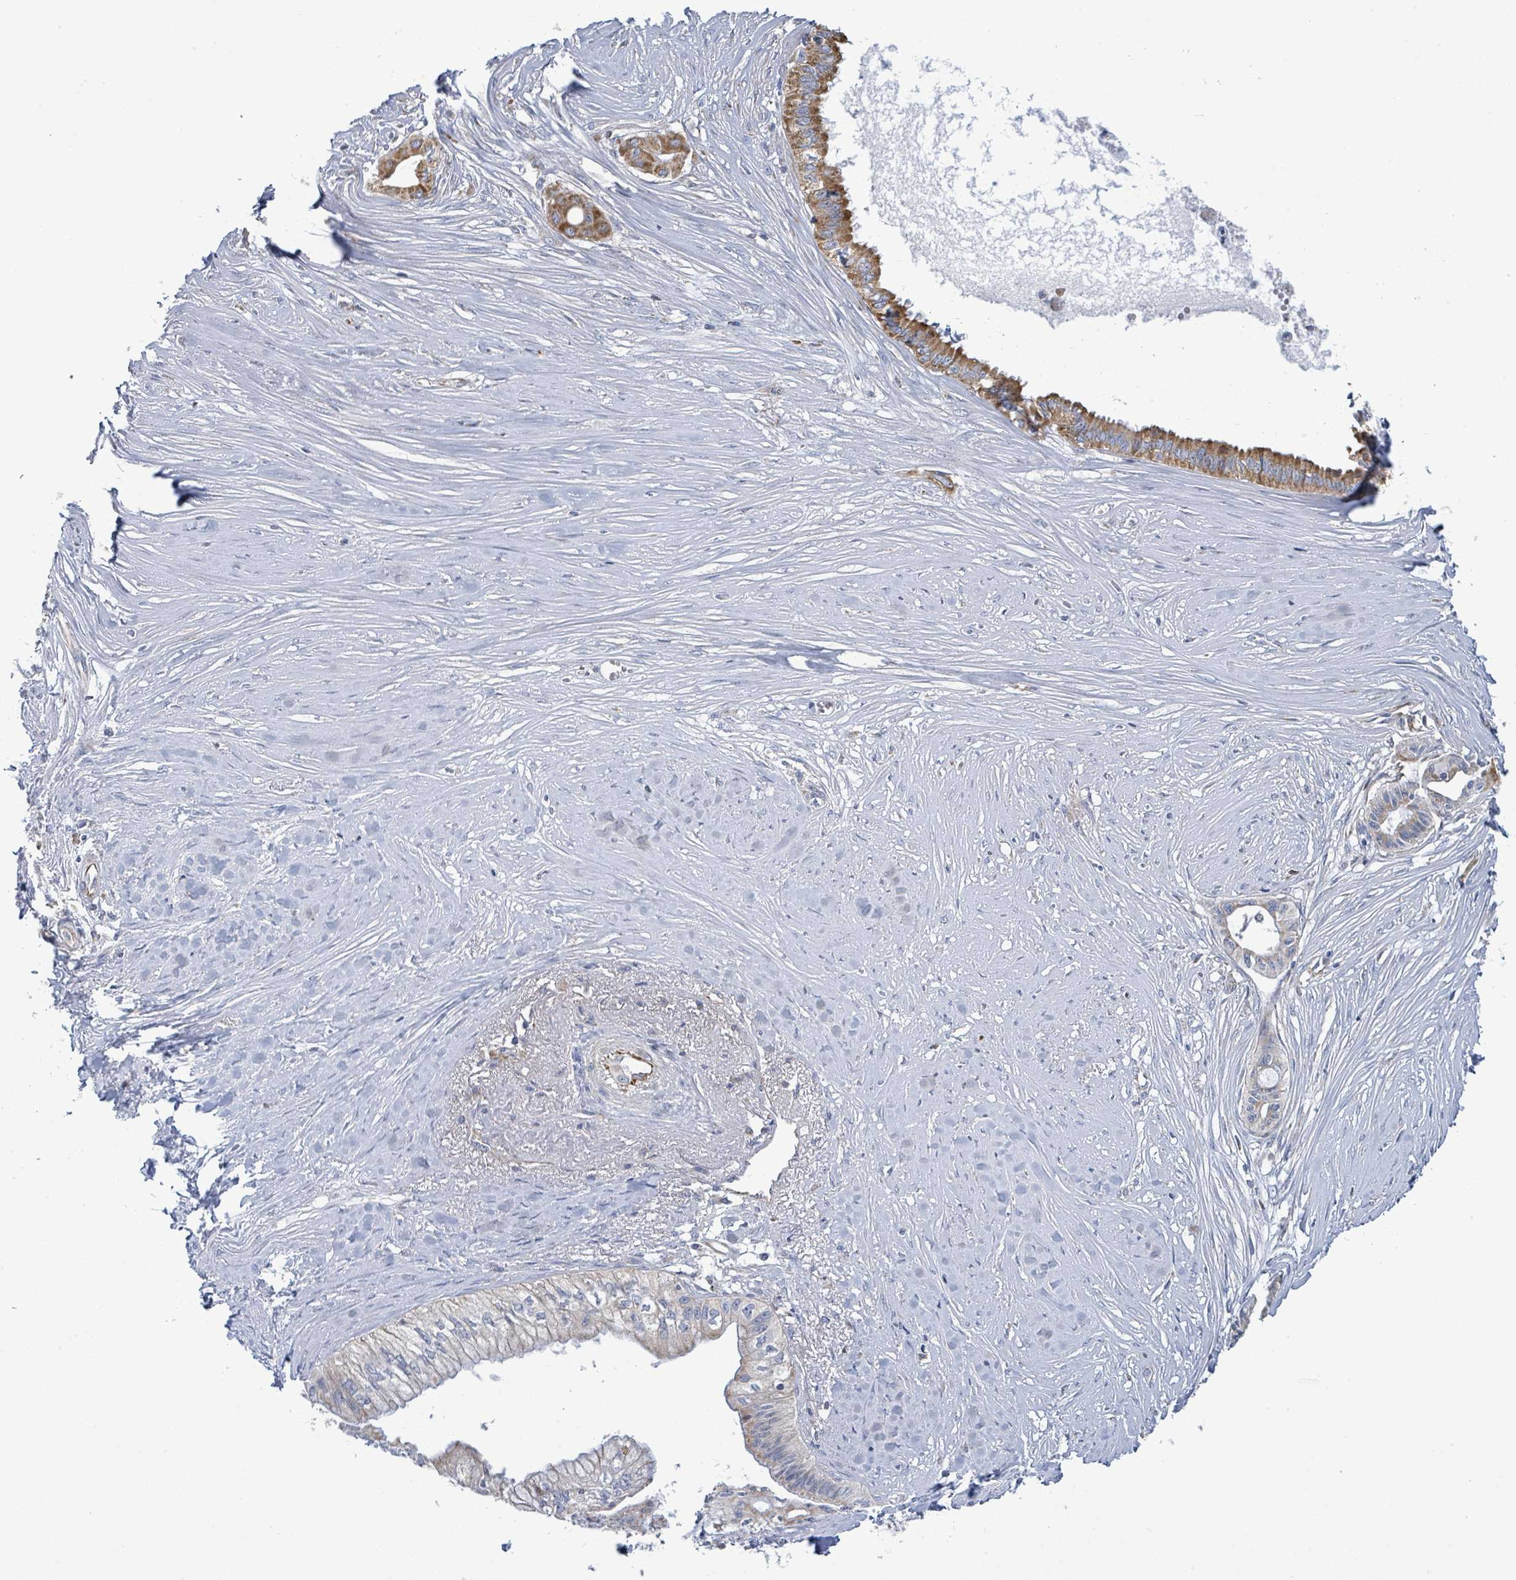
{"staining": {"intensity": "moderate", "quantity": "<25%", "location": "cytoplasmic/membranous"}, "tissue": "pancreatic cancer", "cell_type": "Tumor cells", "image_type": "cancer", "snomed": [{"axis": "morphology", "description": "Adenocarcinoma, NOS"}, {"axis": "topography", "description": "Pancreas"}], "caption": "High-magnification brightfield microscopy of pancreatic cancer (adenocarcinoma) stained with DAB (3,3'-diaminobenzidine) (brown) and counterstained with hematoxylin (blue). tumor cells exhibit moderate cytoplasmic/membranous positivity is present in approximately<25% of cells. (DAB (3,3'-diaminobenzidine) IHC, brown staining for protein, blue staining for nuclei).", "gene": "ALG12", "patient": {"sex": "male", "age": 71}}